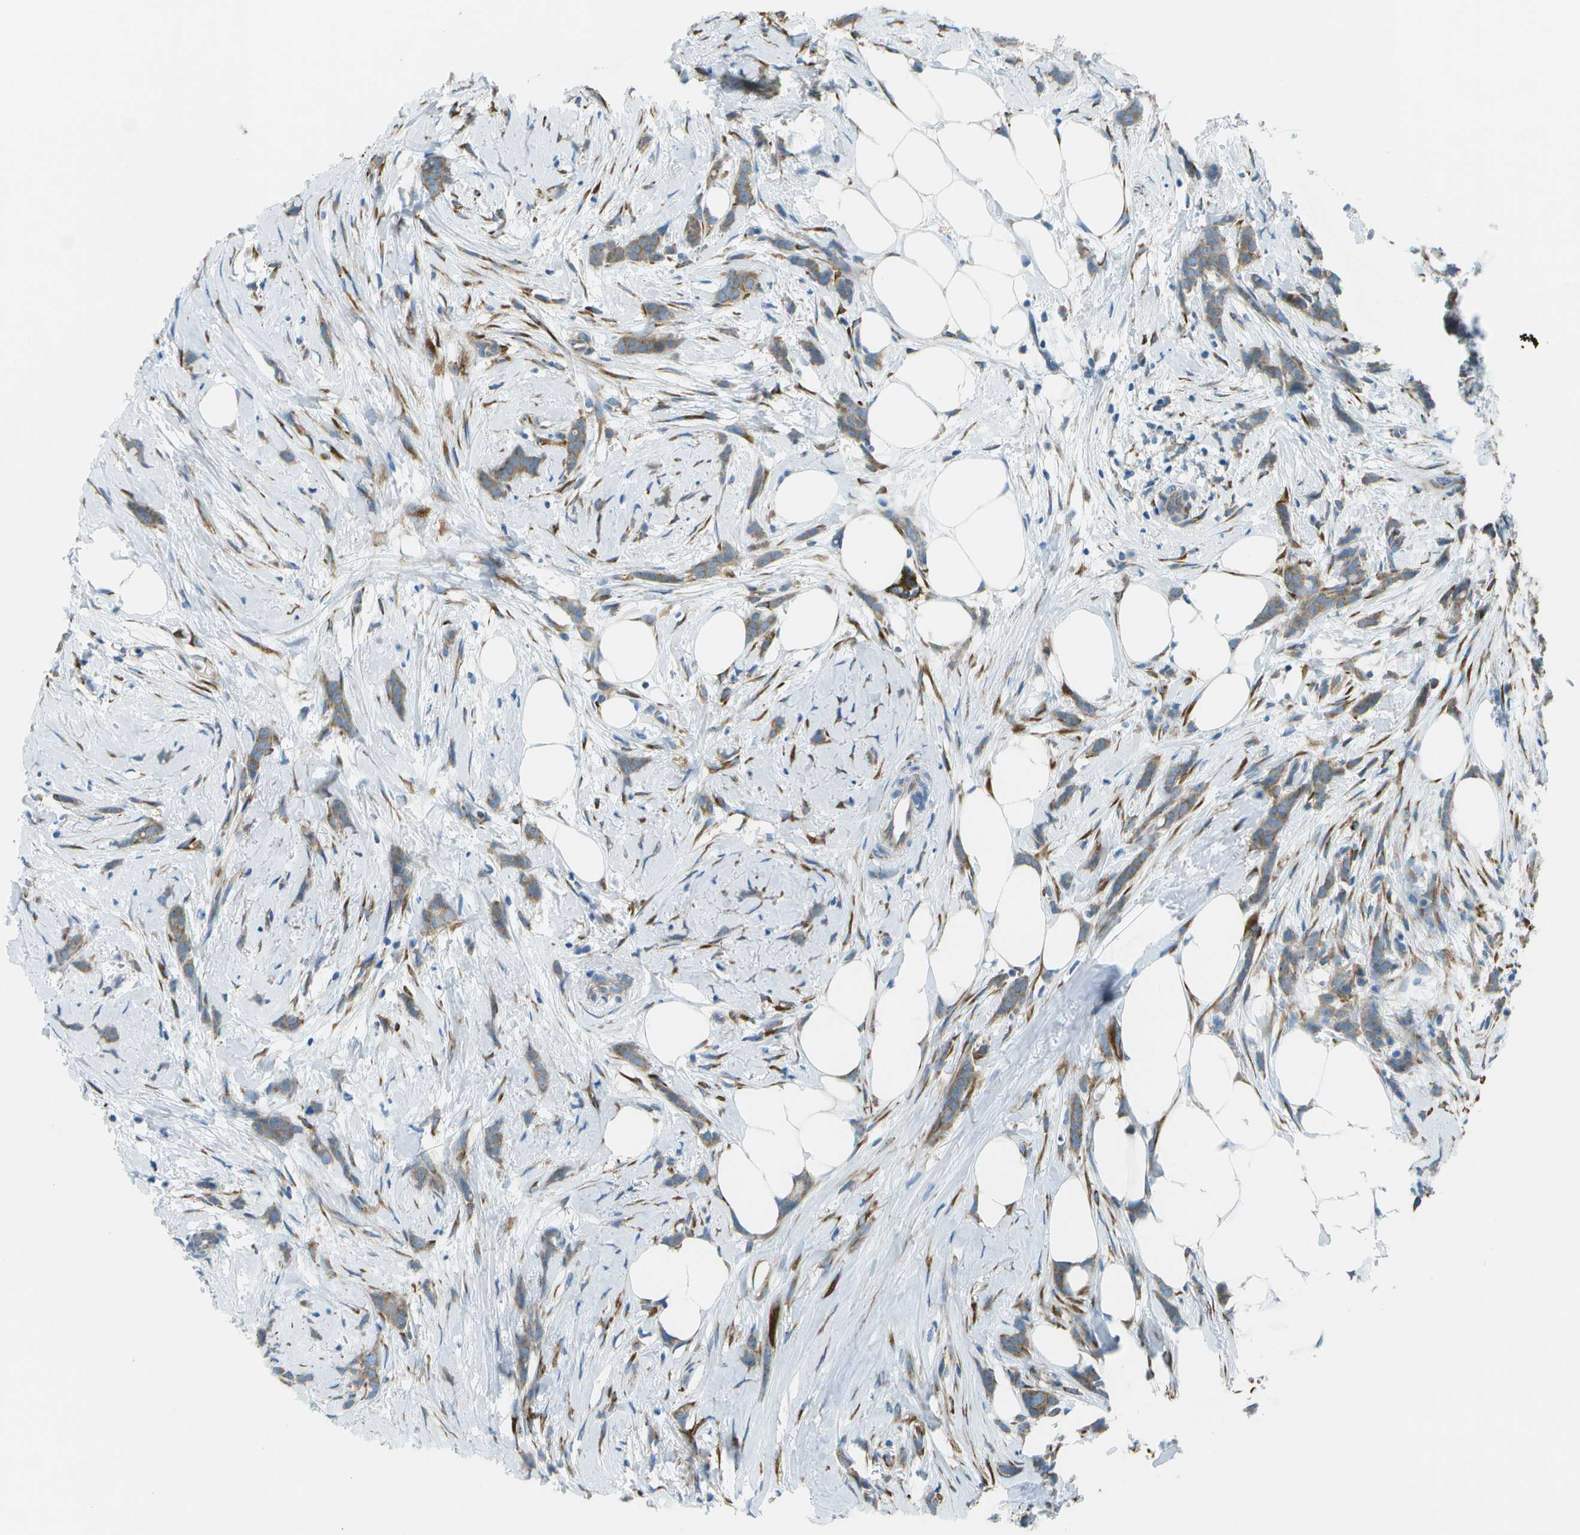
{"staining": {"intensity": "moderate", "quantity": ">75%", "location": "cytoplasmic/membranous"}, "tissue": "breast cancer", "cell_type": "Tumor cells", "image_type": "cancer", "snomed": [{"axis": "morphology", "description": "Lobular carcinoma, in situ"}, {"axis": "morphology", "description": "Lobular carcinoma"}, {"axis": "topography", "description": "Breast"}], "caption": "Protein expression analysis of human breast lobular carcinoma reveals moderate cytoplasmic/membranous positivity in about >75% of tumor cells. (IHC, brightfield microscopy, high magnification).", "gene": "KCTD3", "patient": {"sex": "female", "age": 41}}